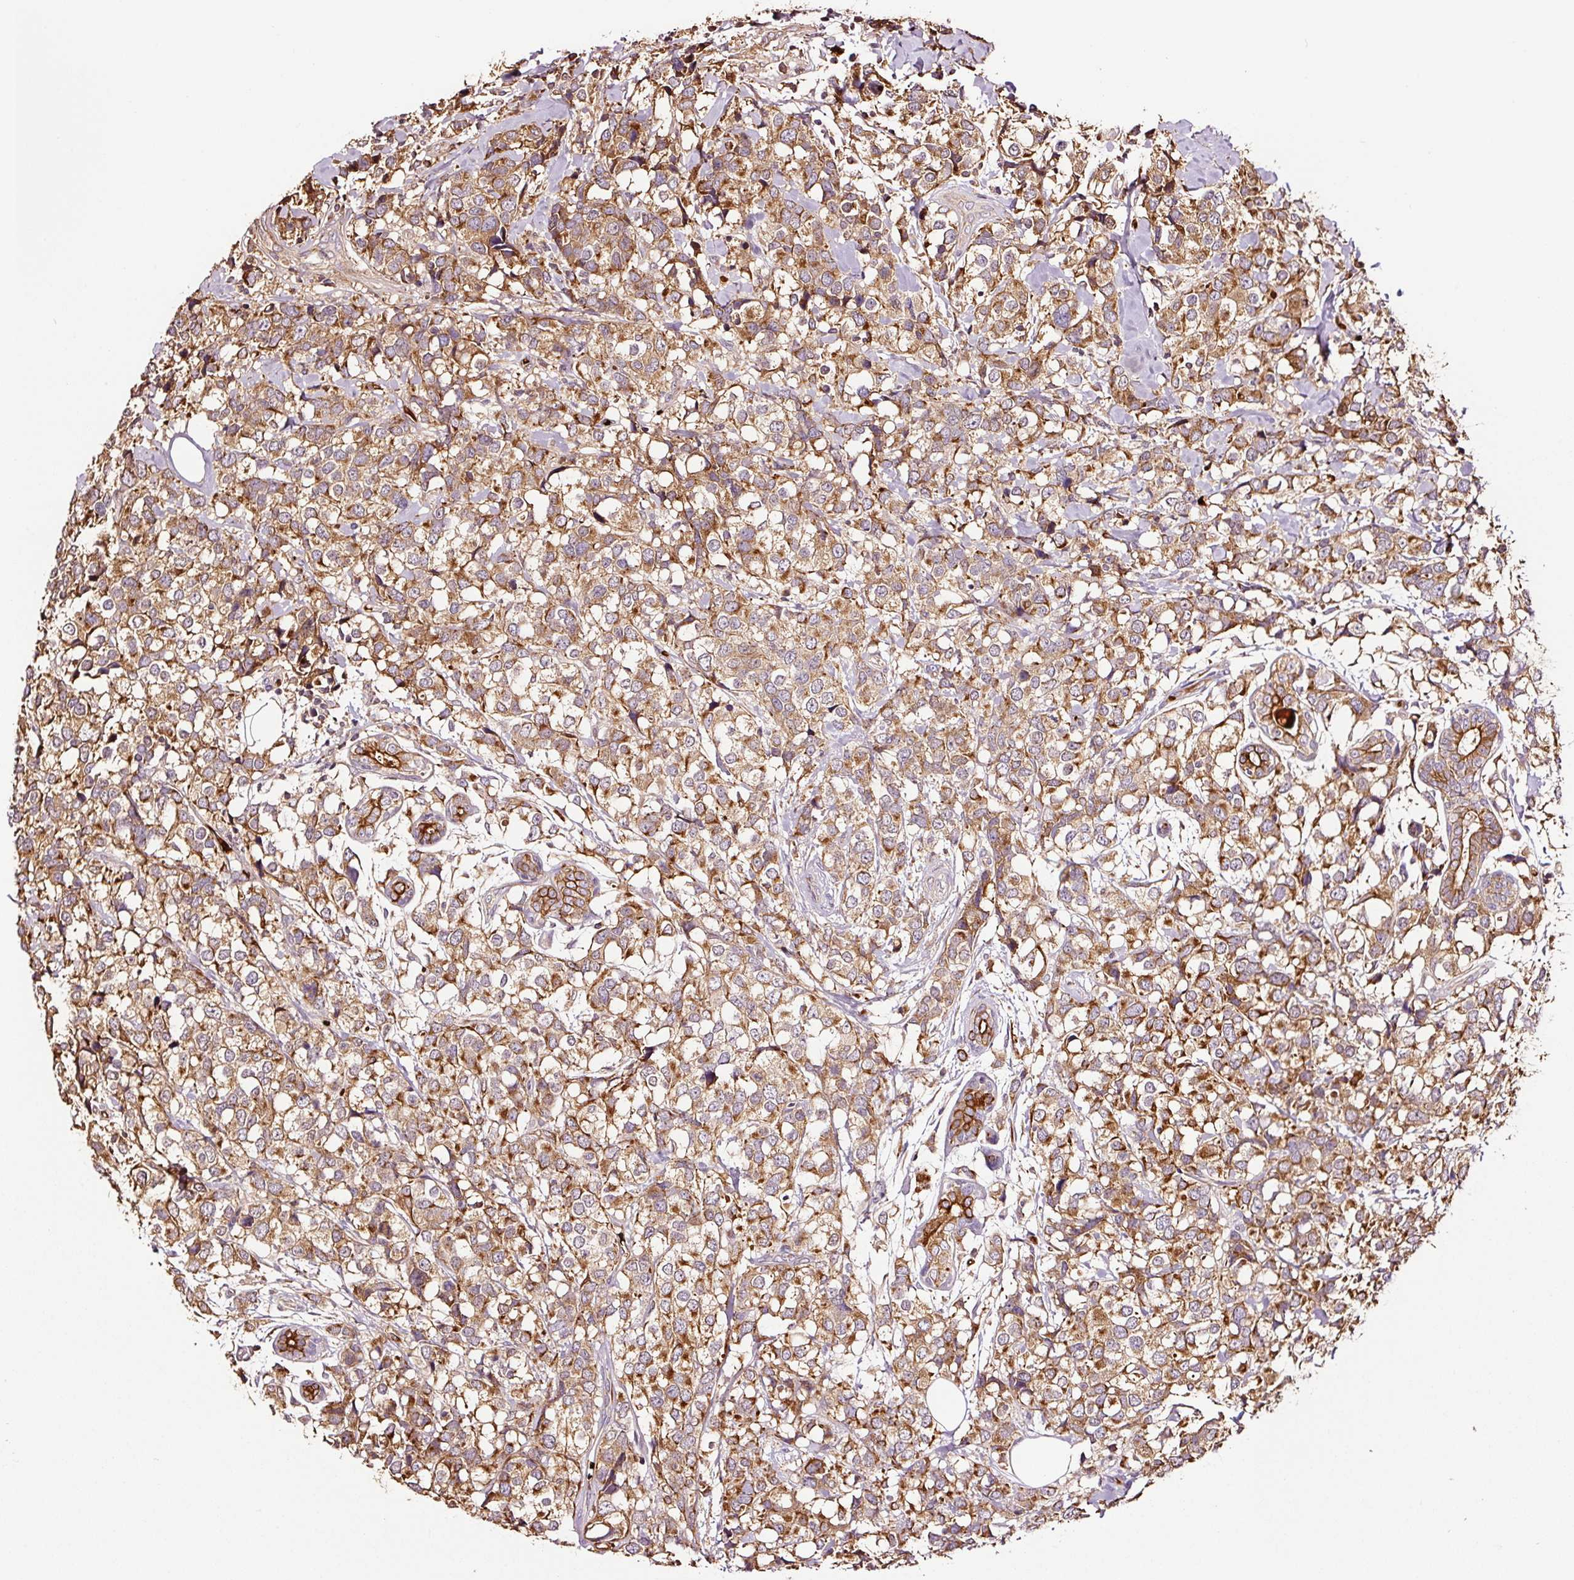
{"staining": {"intensity": "moderate", "quantity": ">75%", "location": "cytoplasmic/membranous"}, "tissue": "breast cancer", "cell_type": "Tumor cells", "image_type": "cancer", "snomed": [{"axis": "morphology", "description": "Lobular carcinoma"}, {"axis": "topography", "description": "Breast"}], "caption": "Breast cancer (lobular carcinoma) stained with a protein marker displays moderate staining in tumor cells.", "gene": "PGLYRP2", "patient": {"sex": "female", "age": 59}}